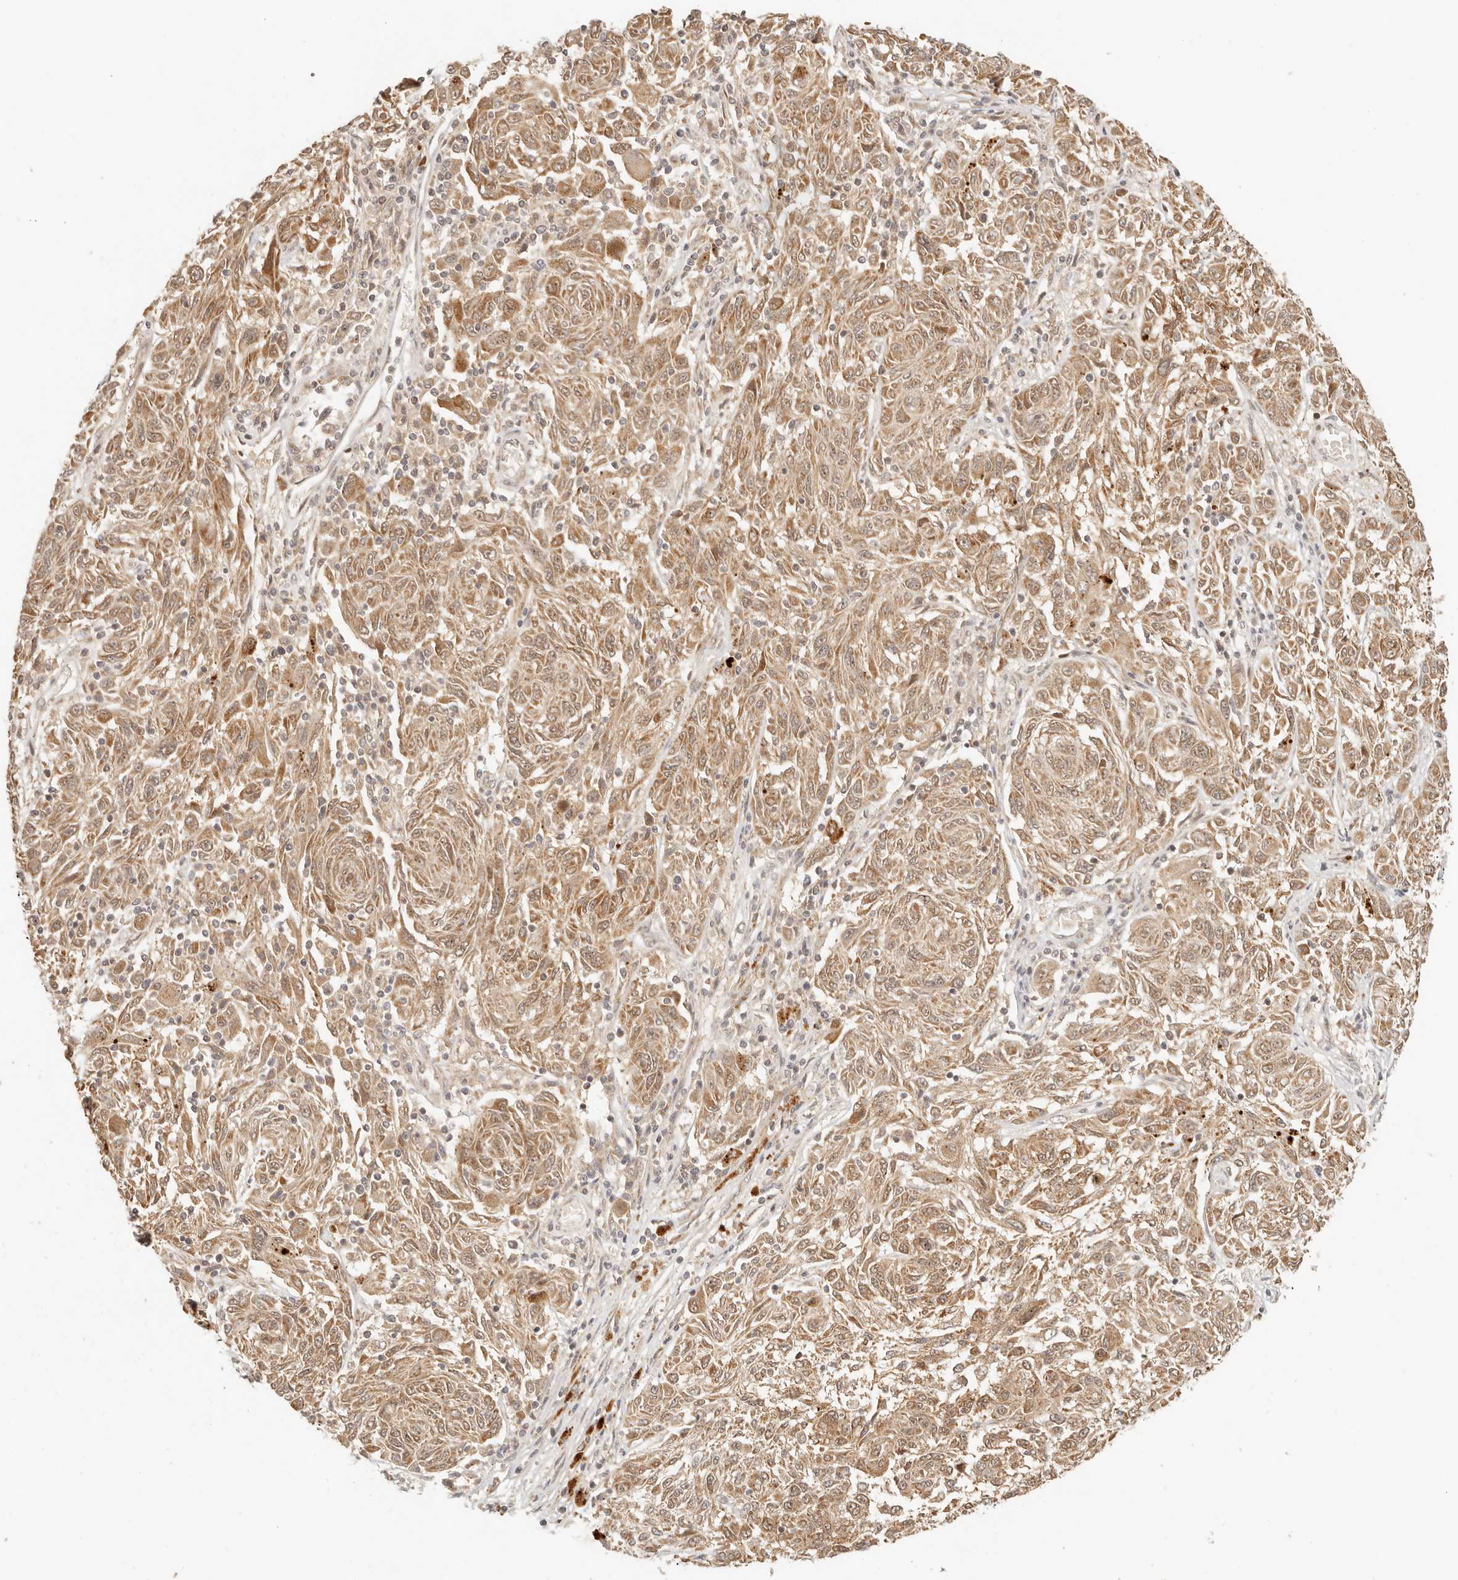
{"staining": {"intensity": "moderate", "quantity": ">75%", "location": "cytoplasmic/membranous"}, "tissue": "melanoma", "cell_type": "Tumor cells", "image_type": "cancer", "snomed": [{"axis": "morphology", "description": "Malignant melanoma, NOS"}, {"axis": "topography", "description": "Skin"}], "caption": "This histopathology image reveals immunohistochemistry staining of malignant melanoma, with medium moderate cytoplasmic/membranous positivity in approximately >75% of tumor cells.", "gene": "INTS11", "patient": {"sex": "male", "age": 53}}